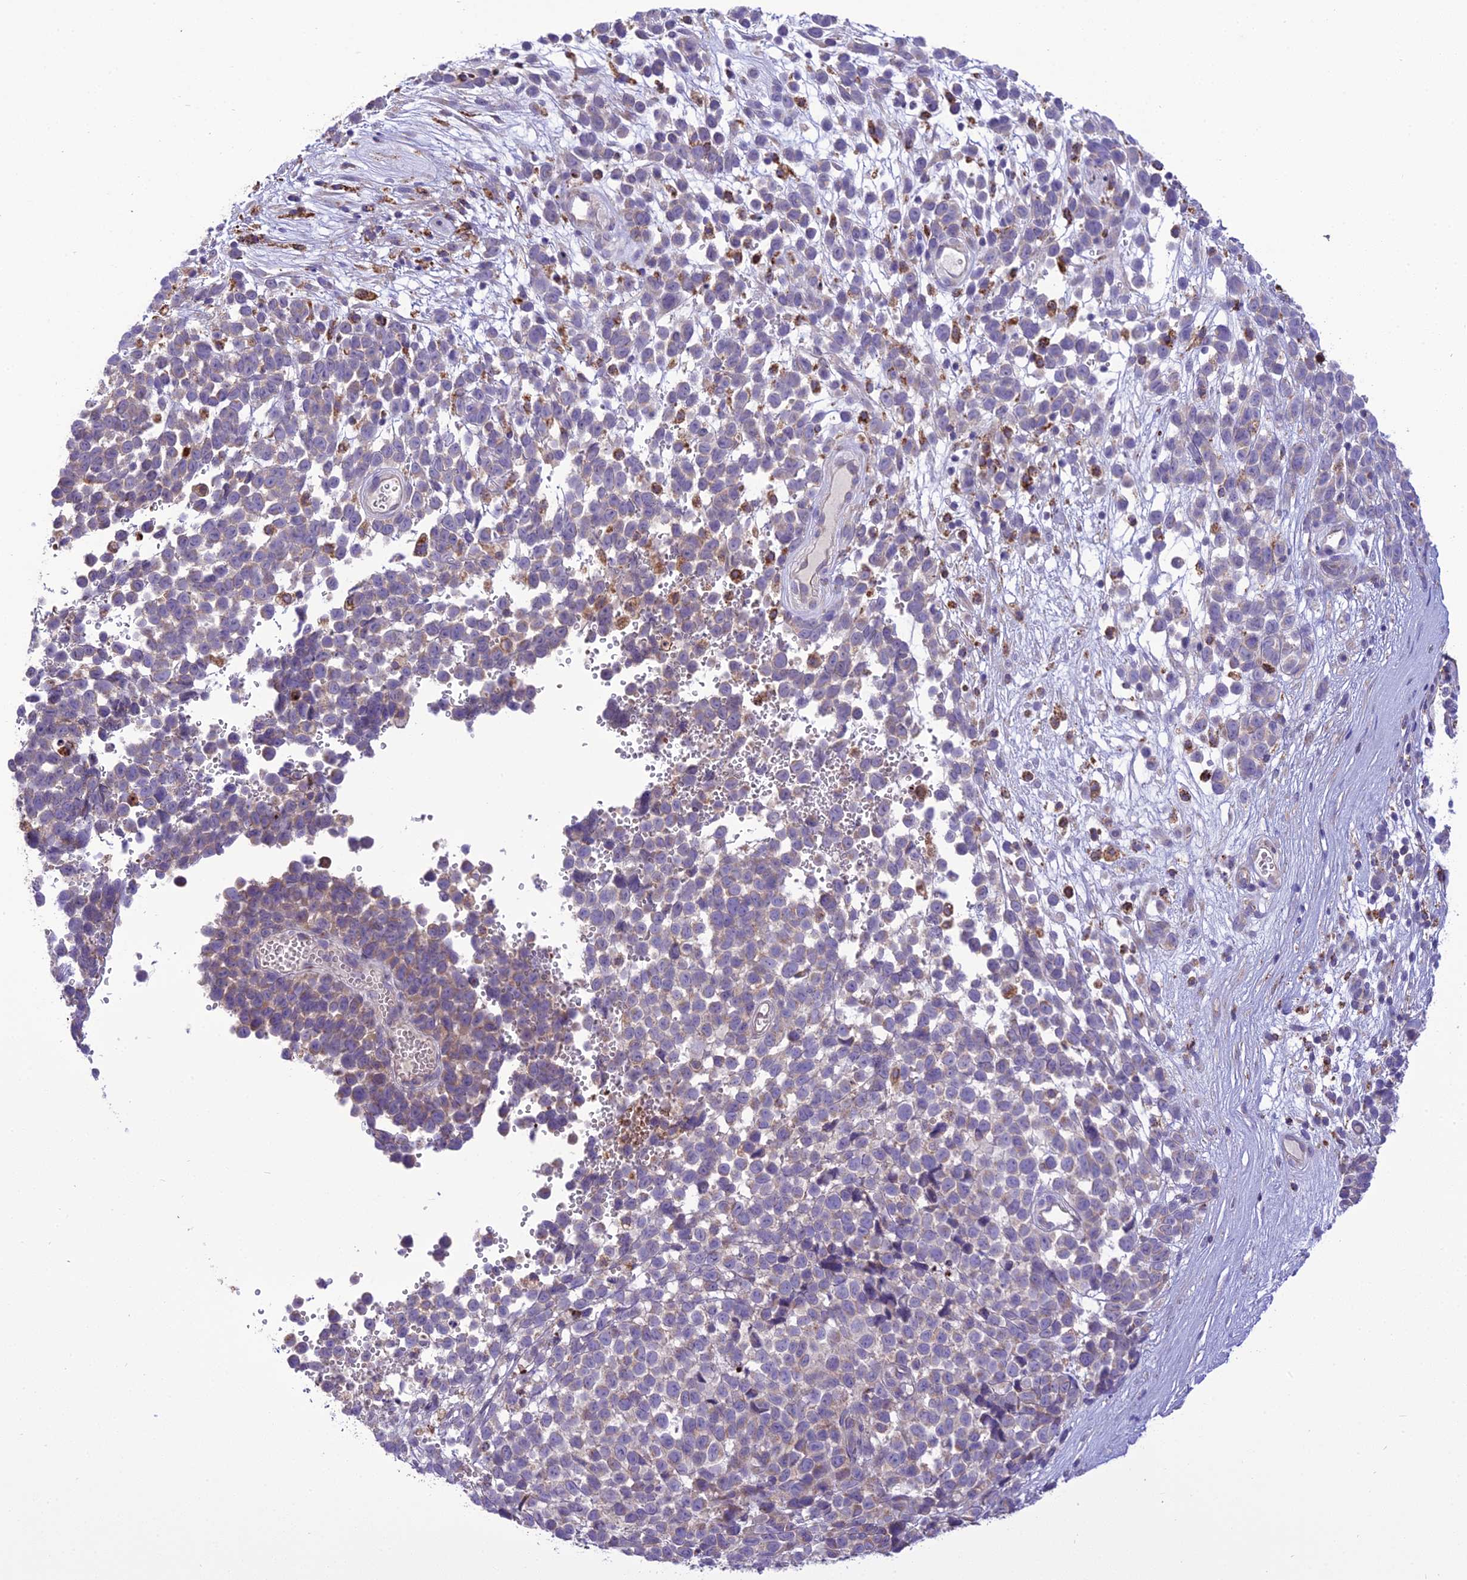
{"staining": {"intensity": "weak", "quantity": "25%-75%", "location": "cytoplasmic/membranous"}, "tissue": "melanoma", "cell_type": "Tumor cells", "image_type": "cancer", "snomed": [{"axis": "morphology", "description": "Malignant melanoma, NOS"}, {"axis": "topography", "description": "Nose, NOS"}], "caption": "A brown stain highlights weak cytoplasmic/membranous positivity of a protein in human melanoma tumor cells.", "gene": "TBC1D24", "patient": {"sex": "female", "age": 48}}